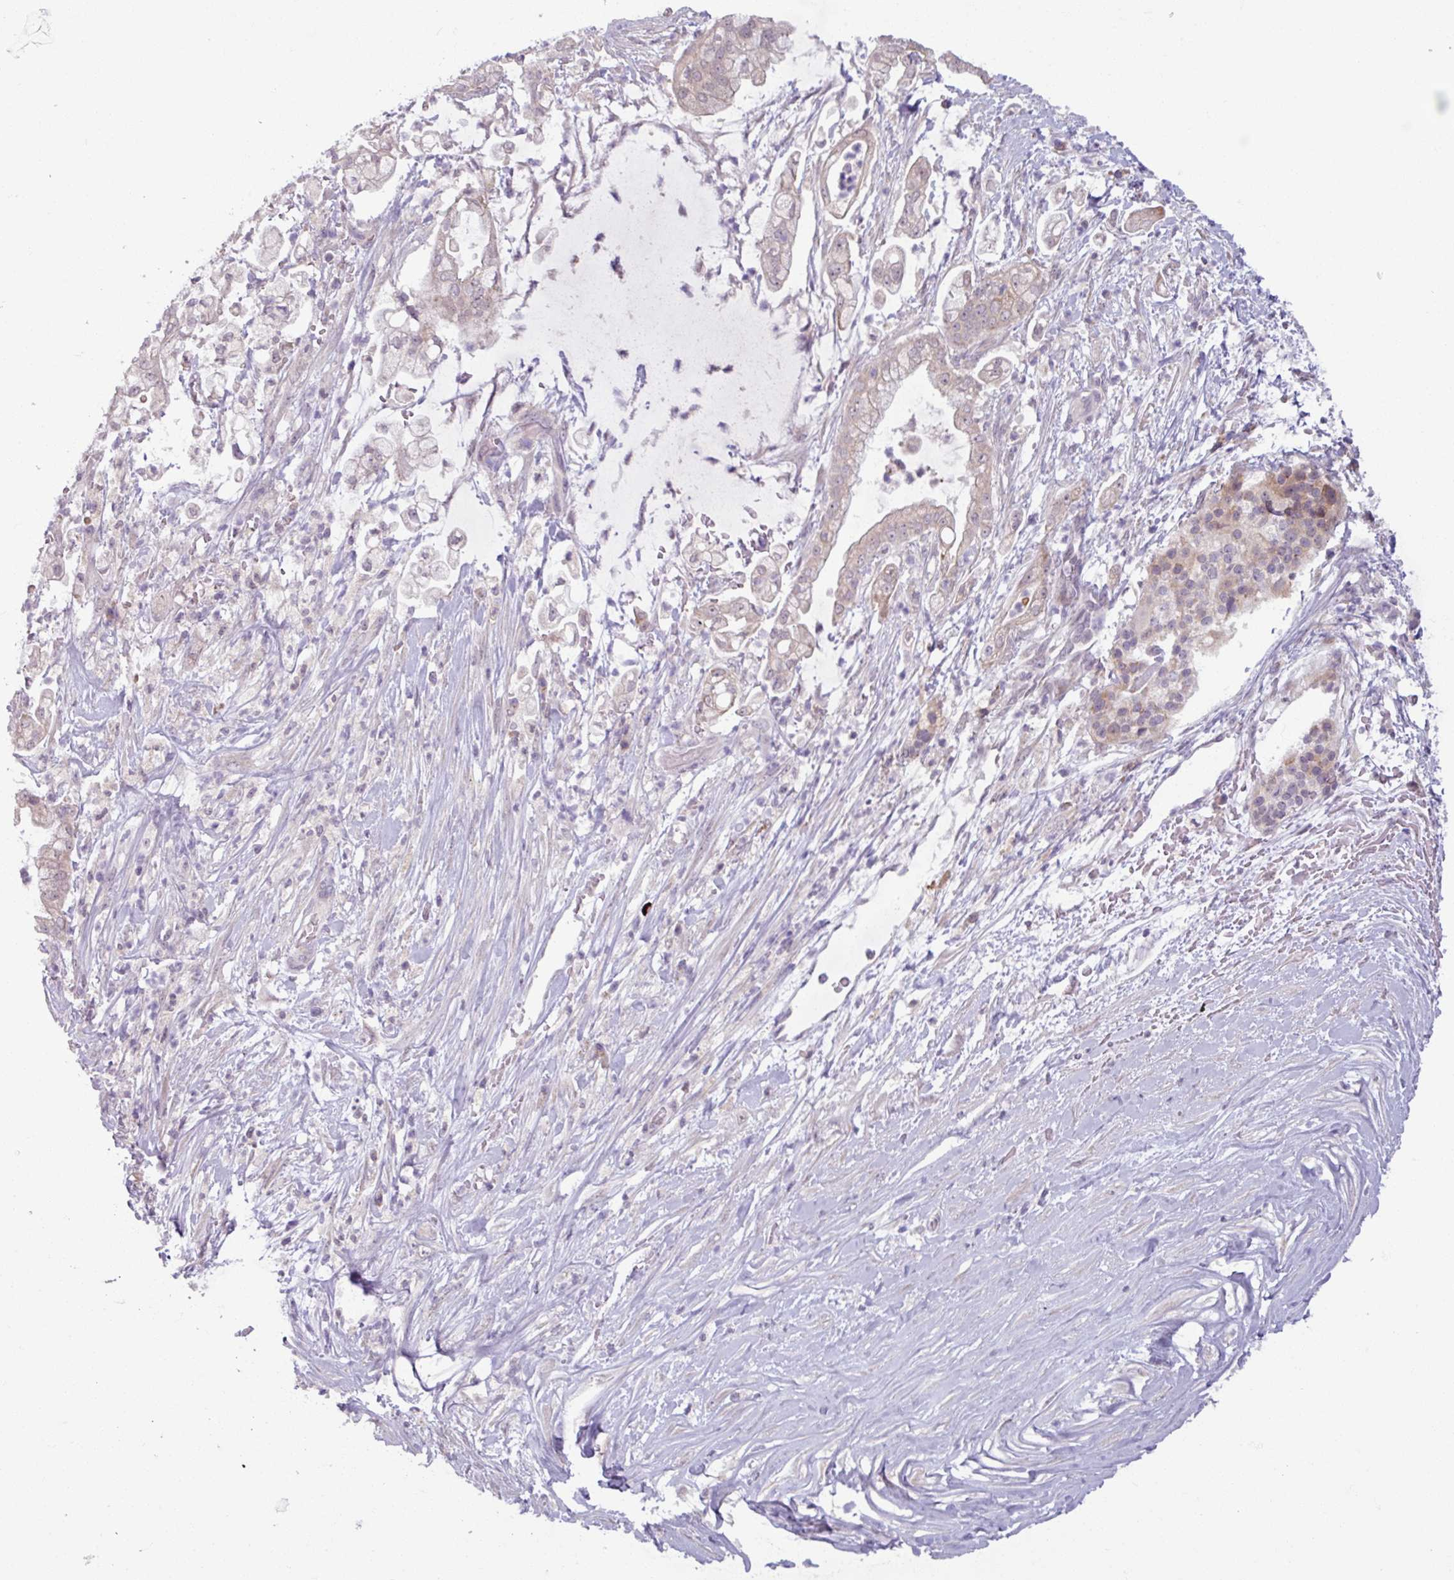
{"staining": {"intensity": "negative", "quantity": "none", "location": "none"}, "tissue": "pancreatic cancer", "cell_type": "Tumor cells", "image_type": "cancer", "snomed": [{"axis": "morphology", "description": "Adenocarcinoma, NOS"}, {"axis": "topography", "description": "Pancreas"}], "caption": "There is no significant staining in tumor cells of pancreatic adenocarcinoma.", "gene": "OGFOD3", "patient": {"sex": "female", "age": 69}}